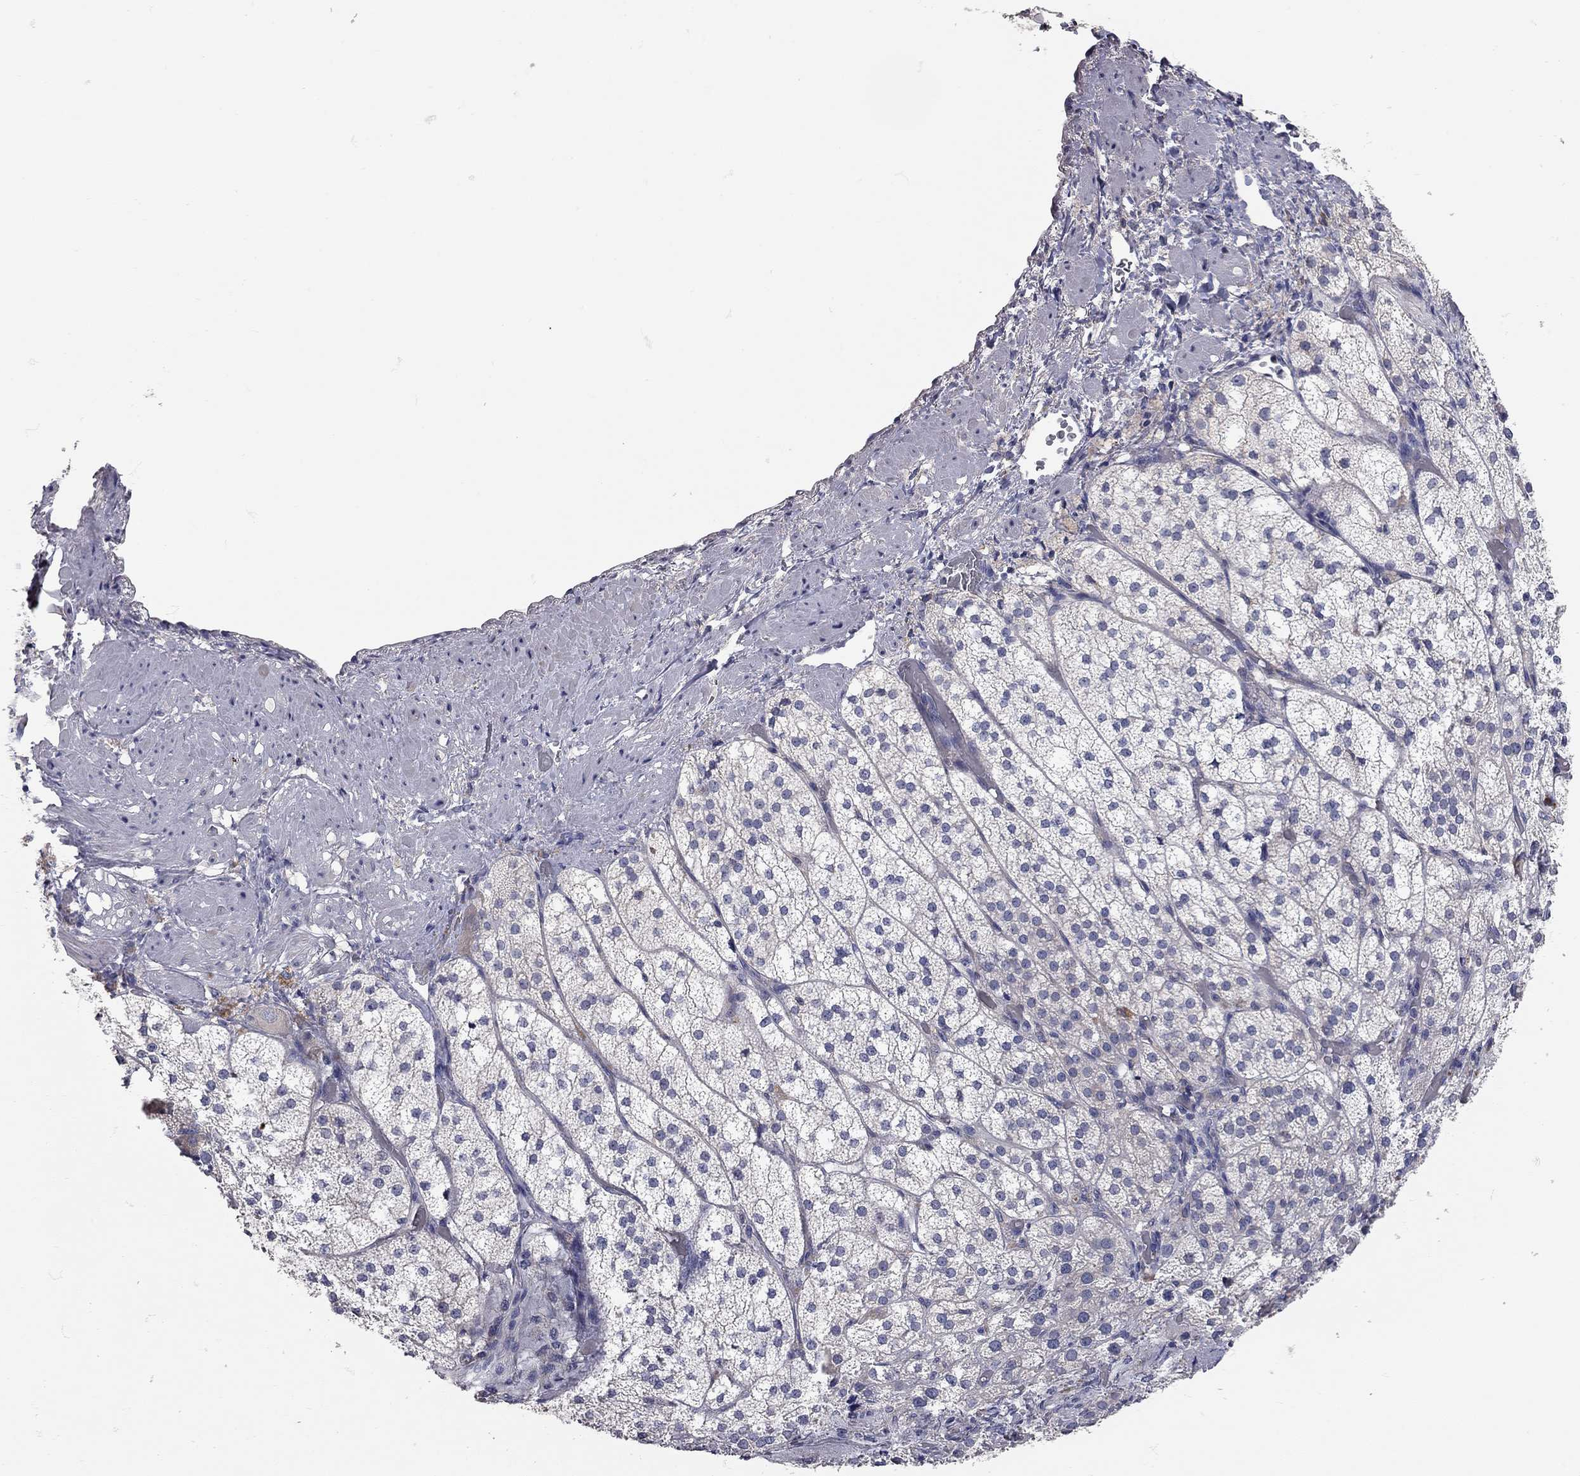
{"staining": {"intensity": "negative", "quantity": "none", "location": "none"}, "tissue": "adrenal gland", "cell_type": "Glandular cells", "image_type": "normal", "snomed": [{"axis": "morphology", "description": "Normal tissue, NOS"}, {"axis": "topography", "description": "Adrenal gland"}], "caption": "Immunohistochemical staining of unremarkable human adrenal gland demonstrates no significant staining in glandular cells.", "gene": "XAGE2", "patient": {"sex": "female", "age": 60}}